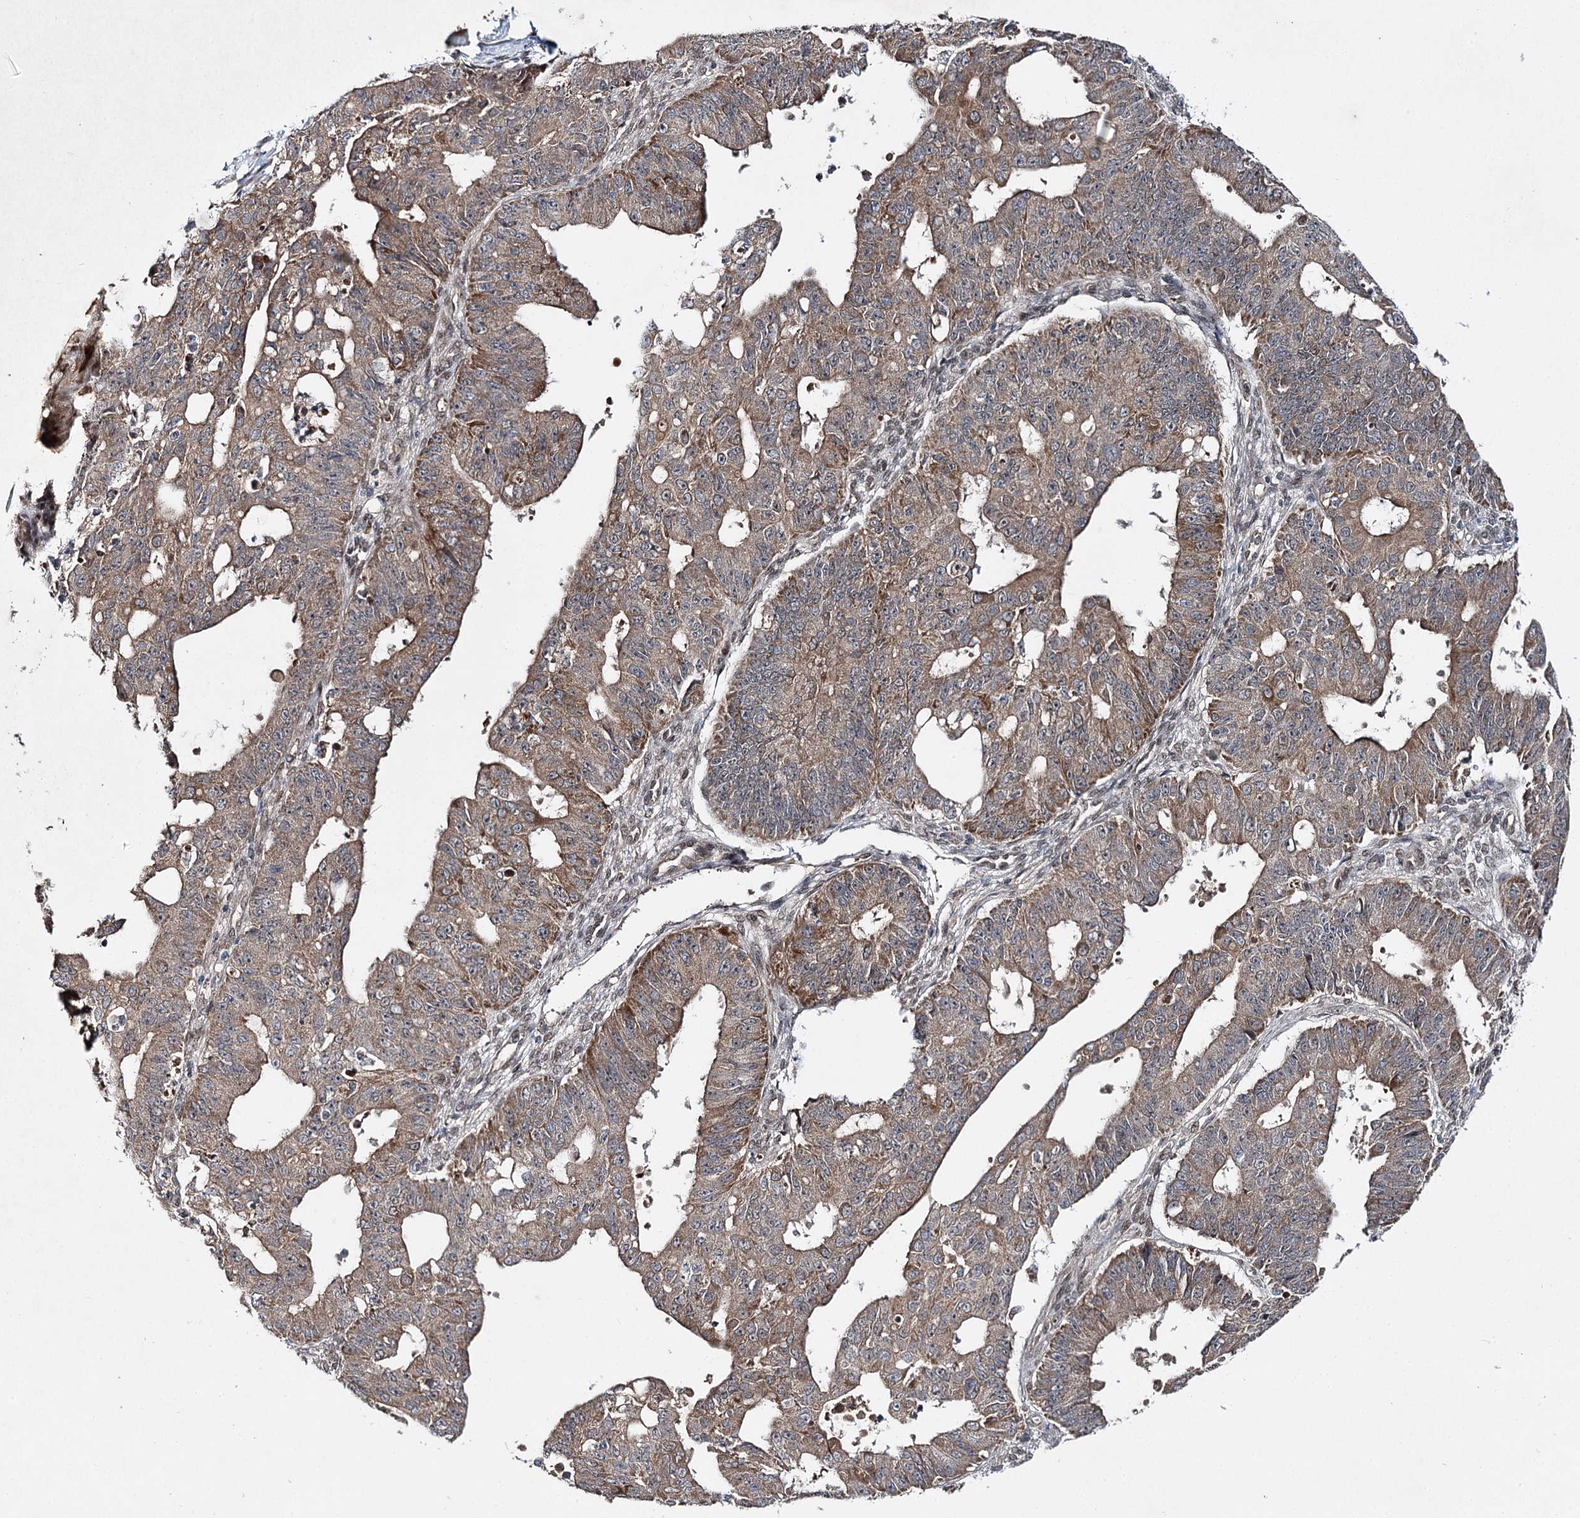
{"staining": {"intensity": "moderate", "quantity": "25%-75%", "location": "cytoplasmic/membranous"}, "tissue": "ovarian cancer", "cell_type": "Tumor cells", "image_type": "cancer", "snomed": [{"axis": "morphology", "description": "Carcinoma, endometroid"}, {"axis": "topography", "description": "Appendix"}, {"axis": "topography", "description": "Ovary"}], "caption": "Tumor cells exhibit medium levels of moderate cytoplasmic/membranous staining in approximately 25%-75% of cells in human ovarian endometroid carcinoma. (DAB (3,3'-diaminobenzidine) IHC, brown staining for protein, blue staining for nuclei).", "gene": "MSANTD2", "patient": {"sex": "female", "age": 42}}